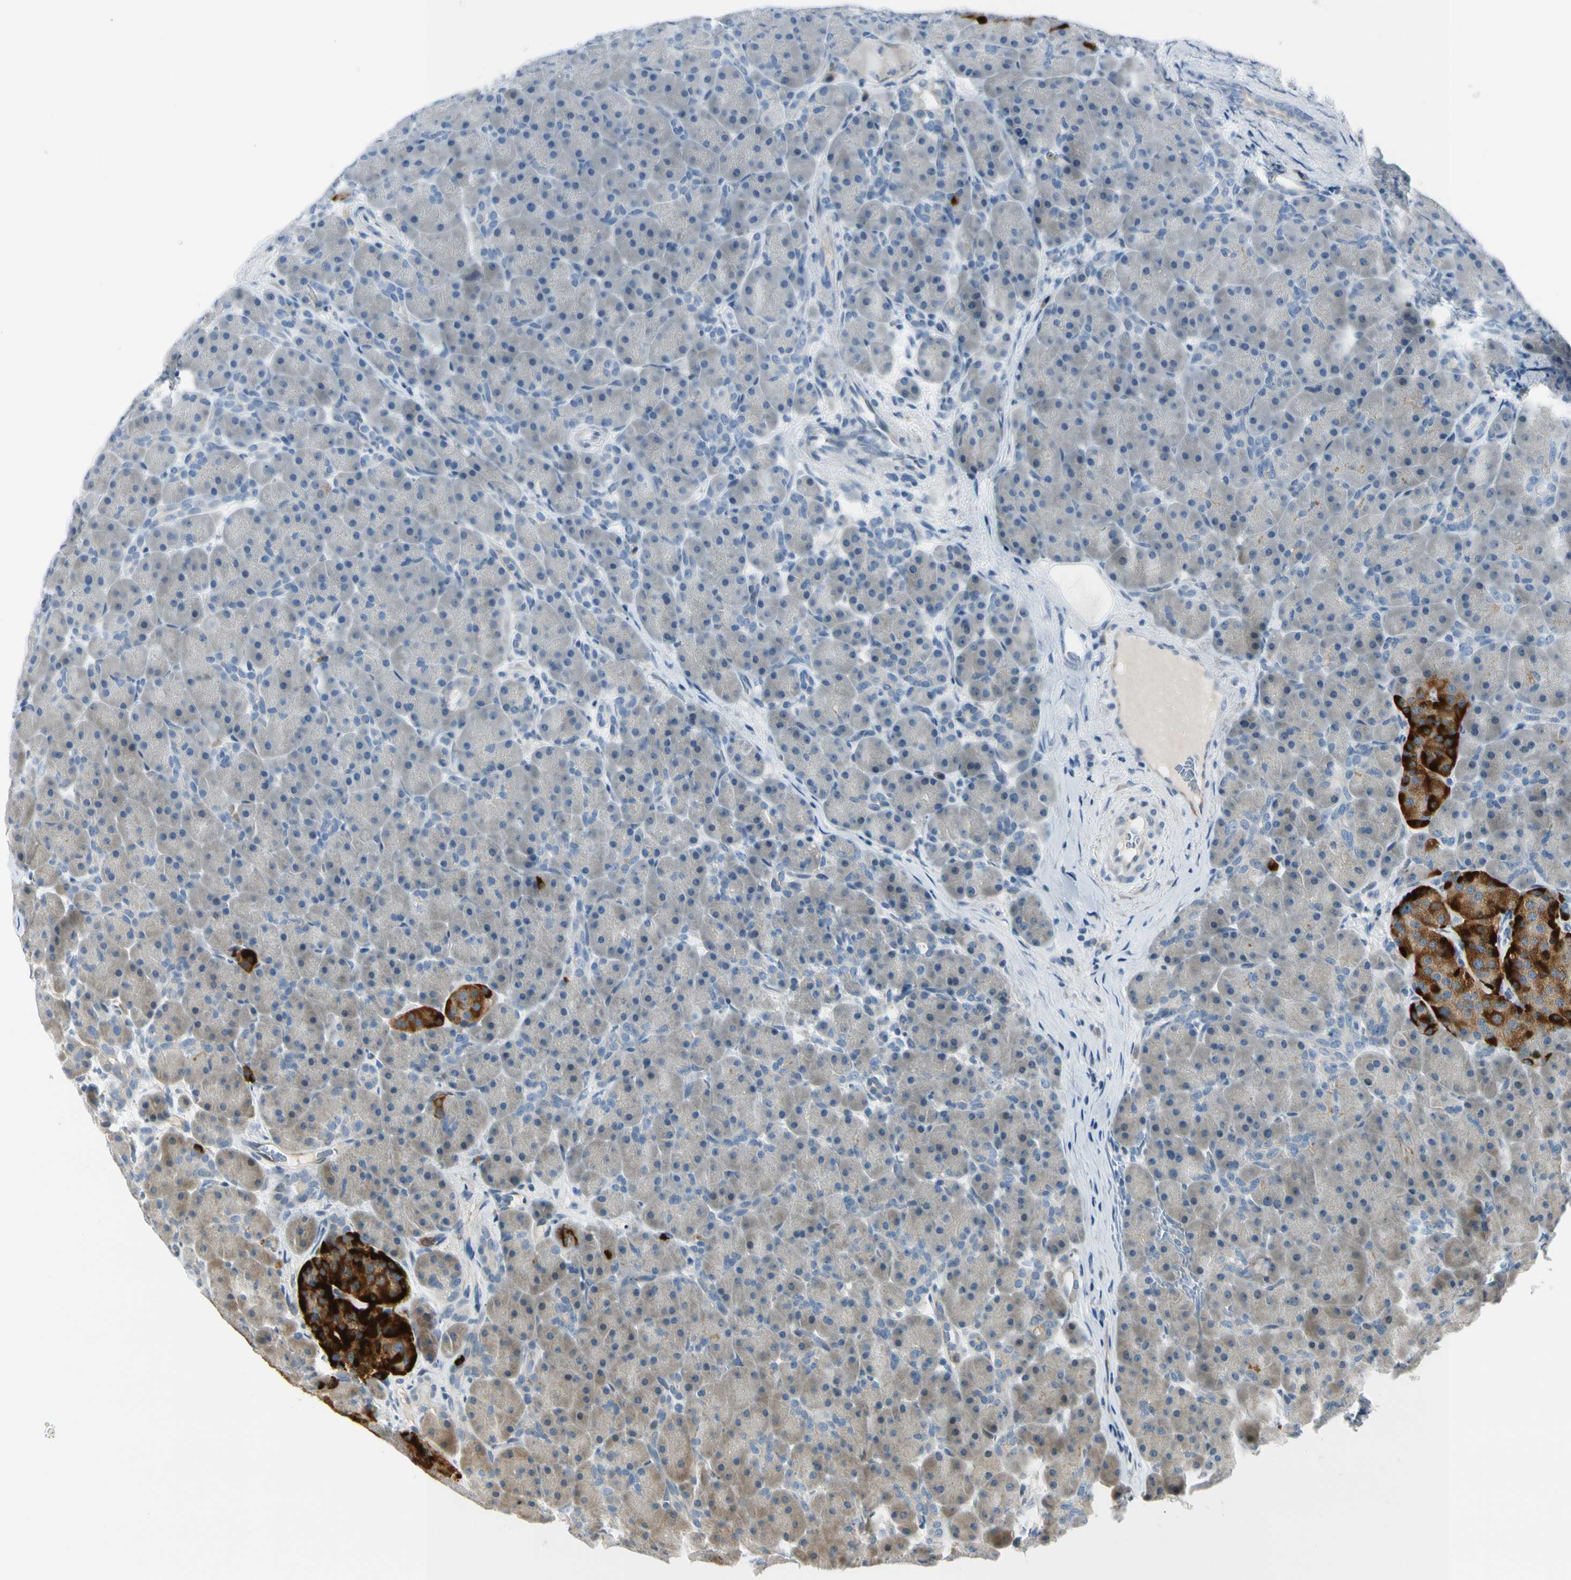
{"staining": {"intensity": "negative", "quantity": "none", "location": "none"}, "tissue": "pancreas", "cell_type": "Exocrine glandular cells", "image_type": "normal", "snomed": [{"axis": "morphology", "description": "Normal tissue, NOS"}, {"axis": "topography", "description": "Pancreas"}], "caption": "IHC of benign pancreas exhibits no positivity in exocrine glandular cells.", "gene": "NPDC1", "patient": {"sex": "male", "age": 66}}